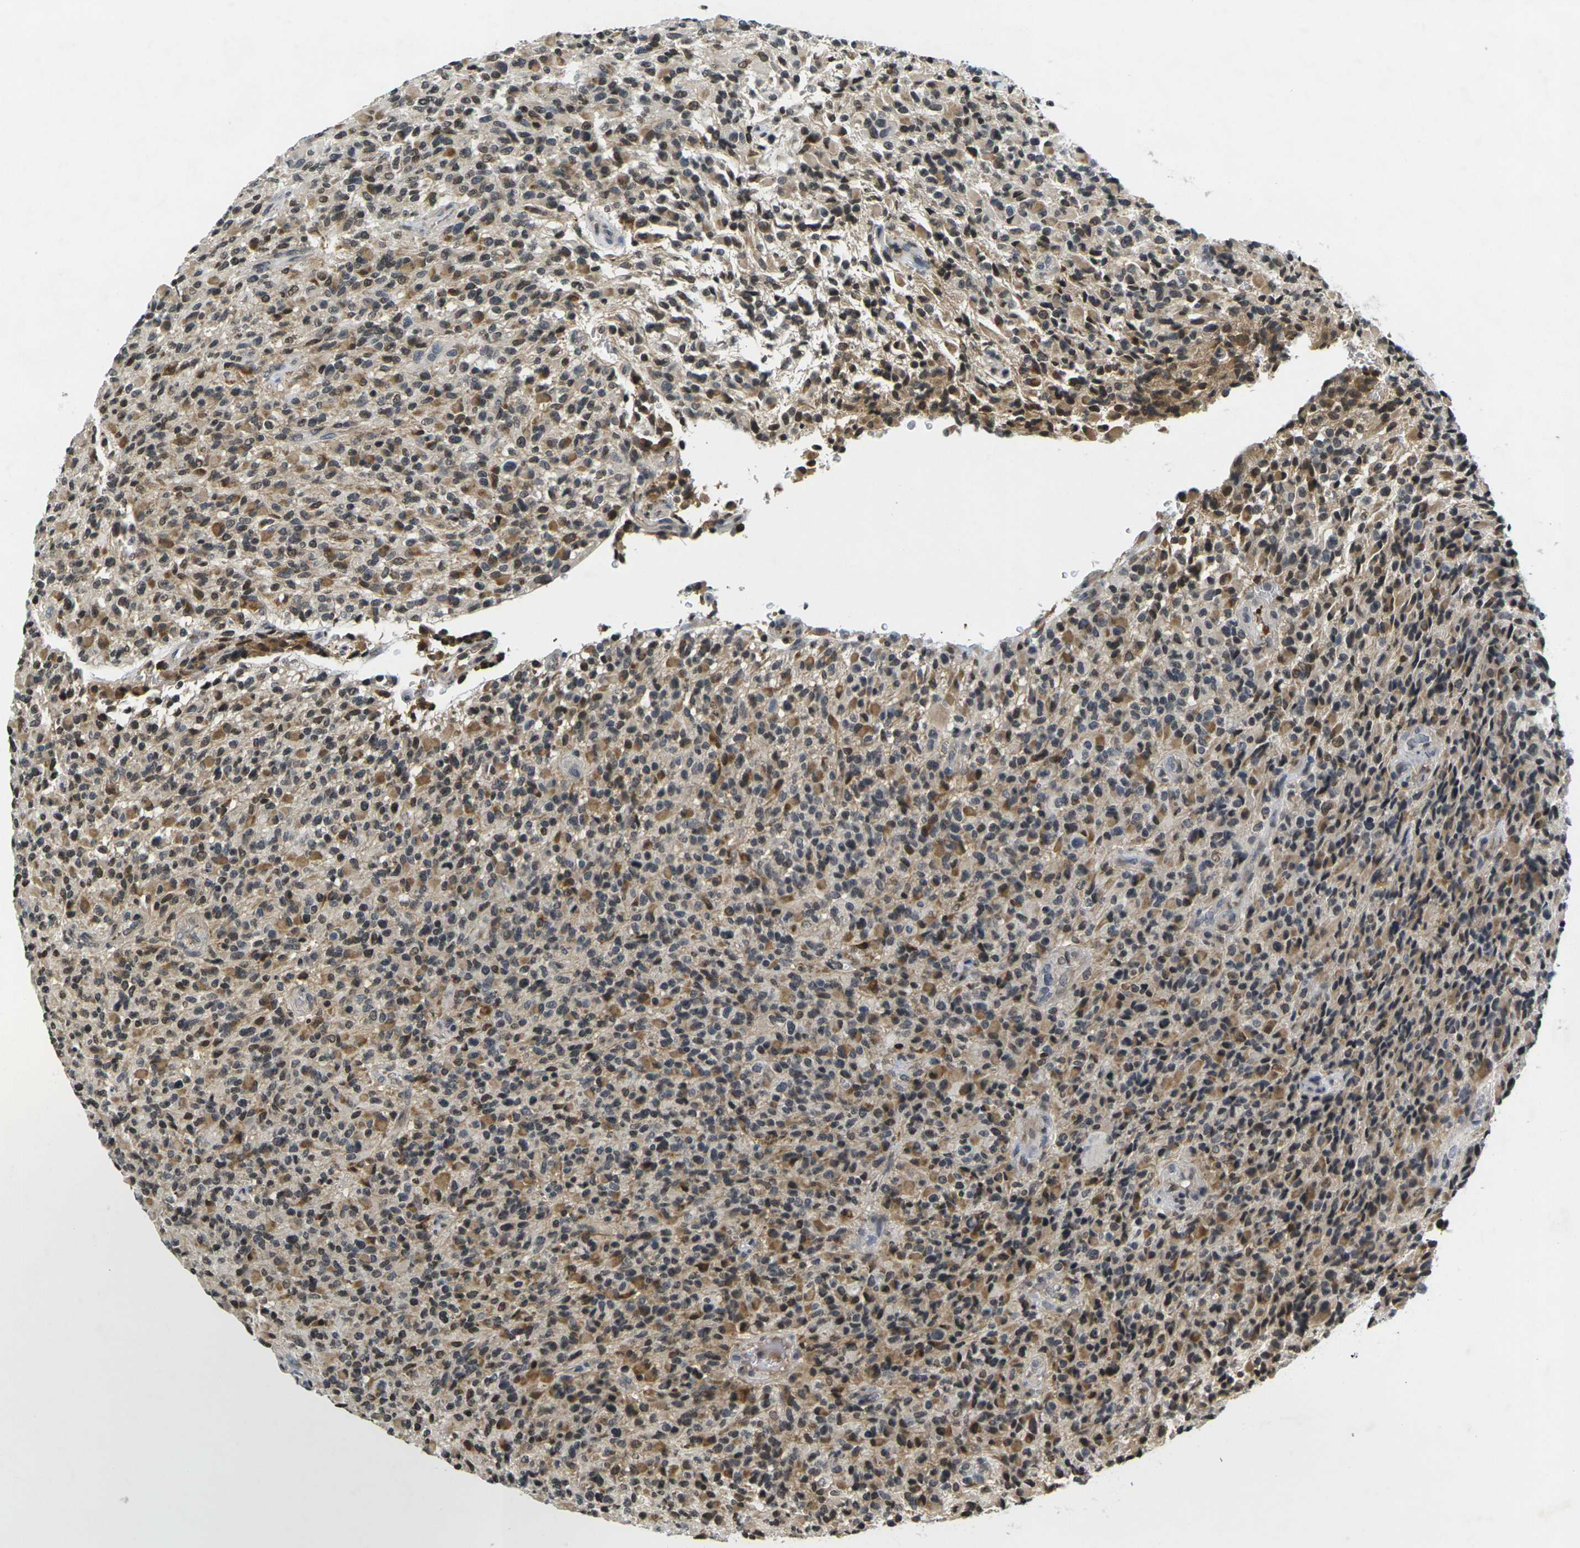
{"staining": {"intensity": "moderate", "quantity": "25%-75%", "location": "cytoplasmic/membranous"}, "tissue": "glioma", "cell_type": "Tumor cells", "image_type": "cancer", "snomed": [{"axis": "morphology", "description": "Glioma, malignant, High grade"}, {"axis": "topography", "description": "Brain"}], "caption": "Protein expression analysis of glioma displays moderate cytoplasmic/membranous positivity in about 25%-75% of tumor cells.", "gene": "C1QC", "patient": {"sex": "male", "age": 71}}